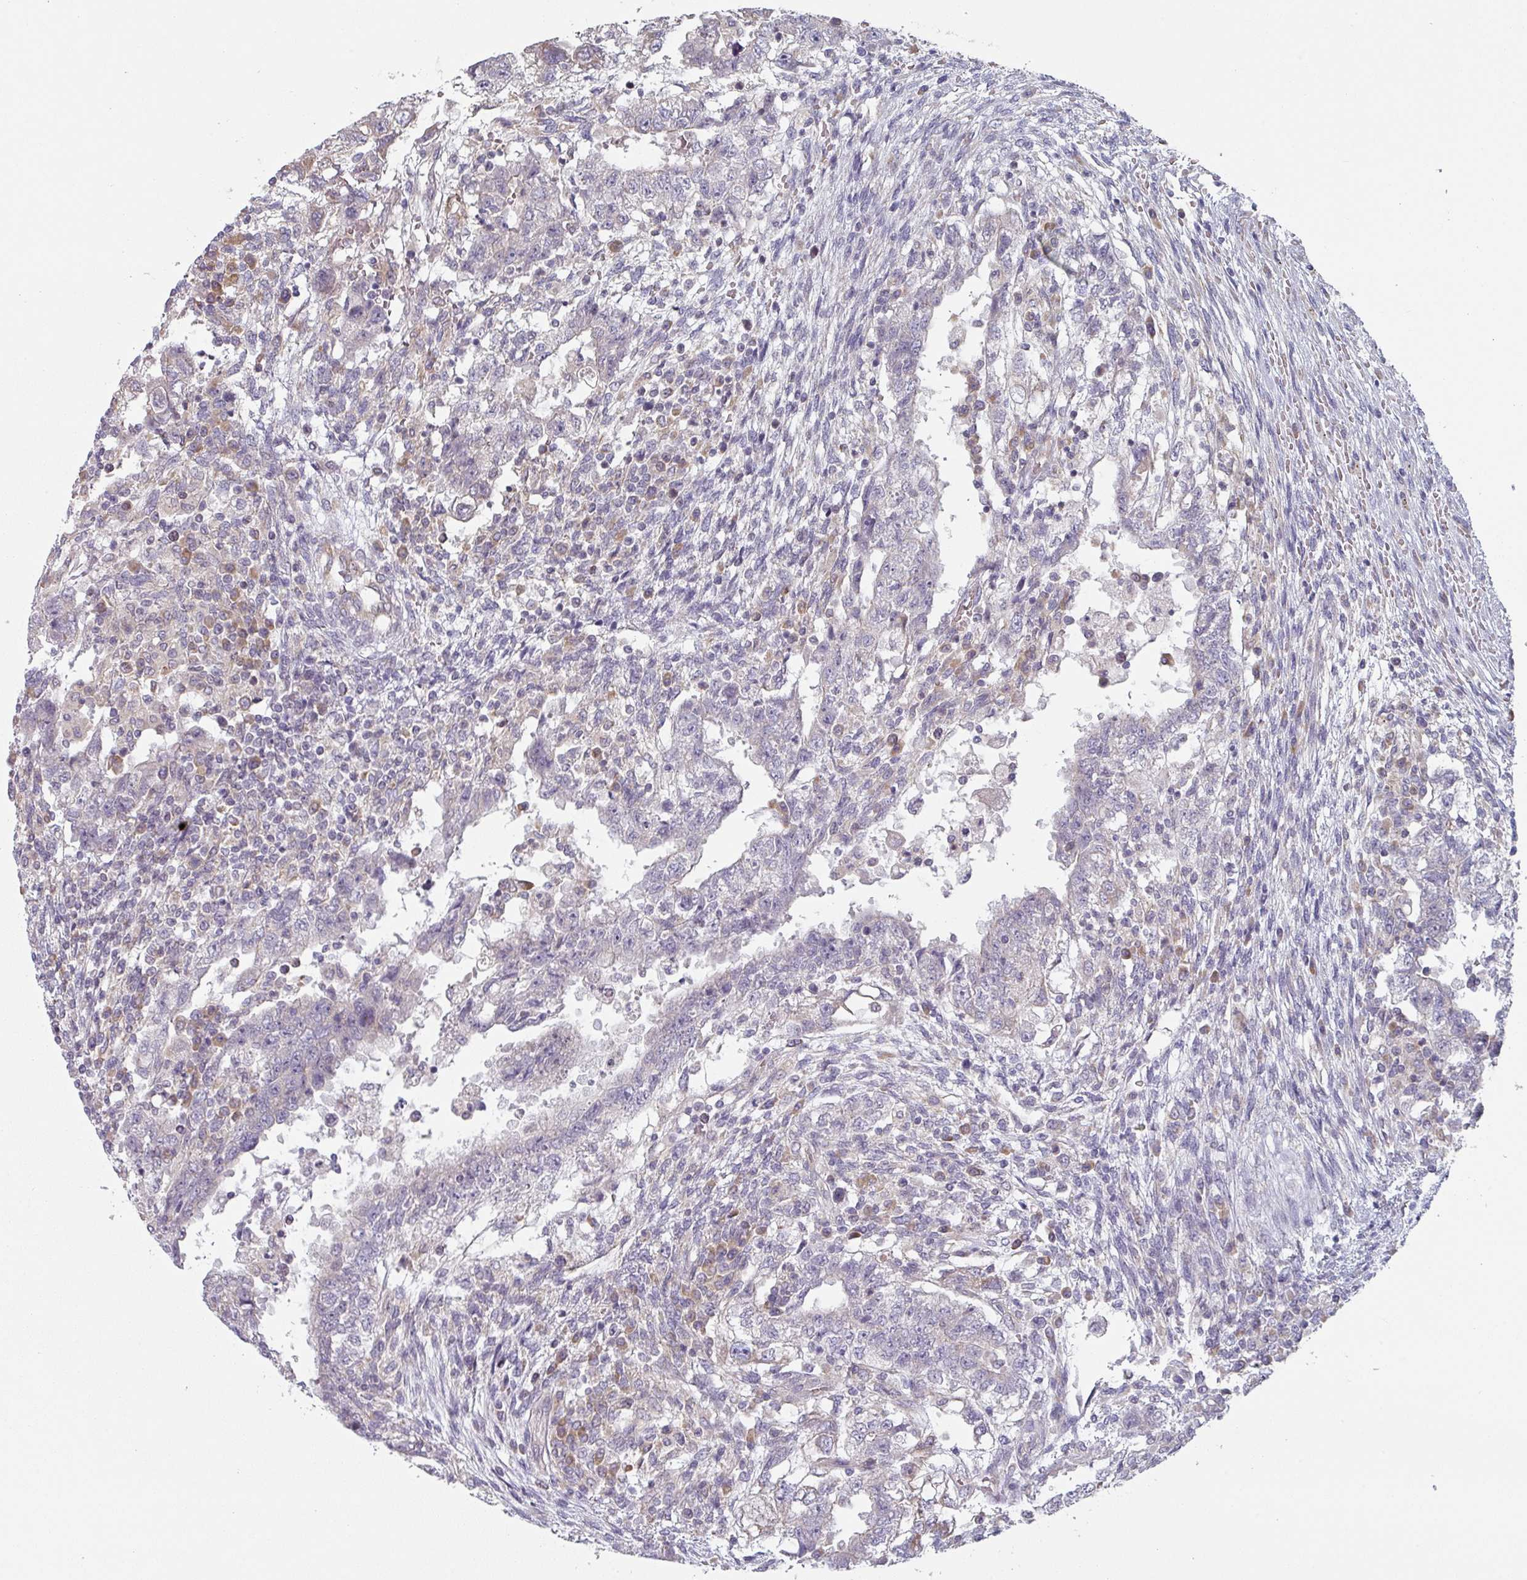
{"staining": {"intensity": "negative", "quantity": "none", "location": "none"}, "tissue": "testis cancer", "cell_type": "Tumor cells", "image_type": "cancer", "snomed": [{"axis": "morphology", "description": "Carcinoma, Embryonal, NOS"}, {"axis": "topography", "description": "Testis"}], "caption": "High magnification brightfield microscopy of testis embryonal carcinoma stained with DAB (3,3'-diaminobenzidine) (brown) and counterstained with hematoxylin (blue): tumor cells show no significant positivity. Nuclei are stained in blue.", "gene": "TAPT1", "patient": {"sex": "male", "age": 26}}